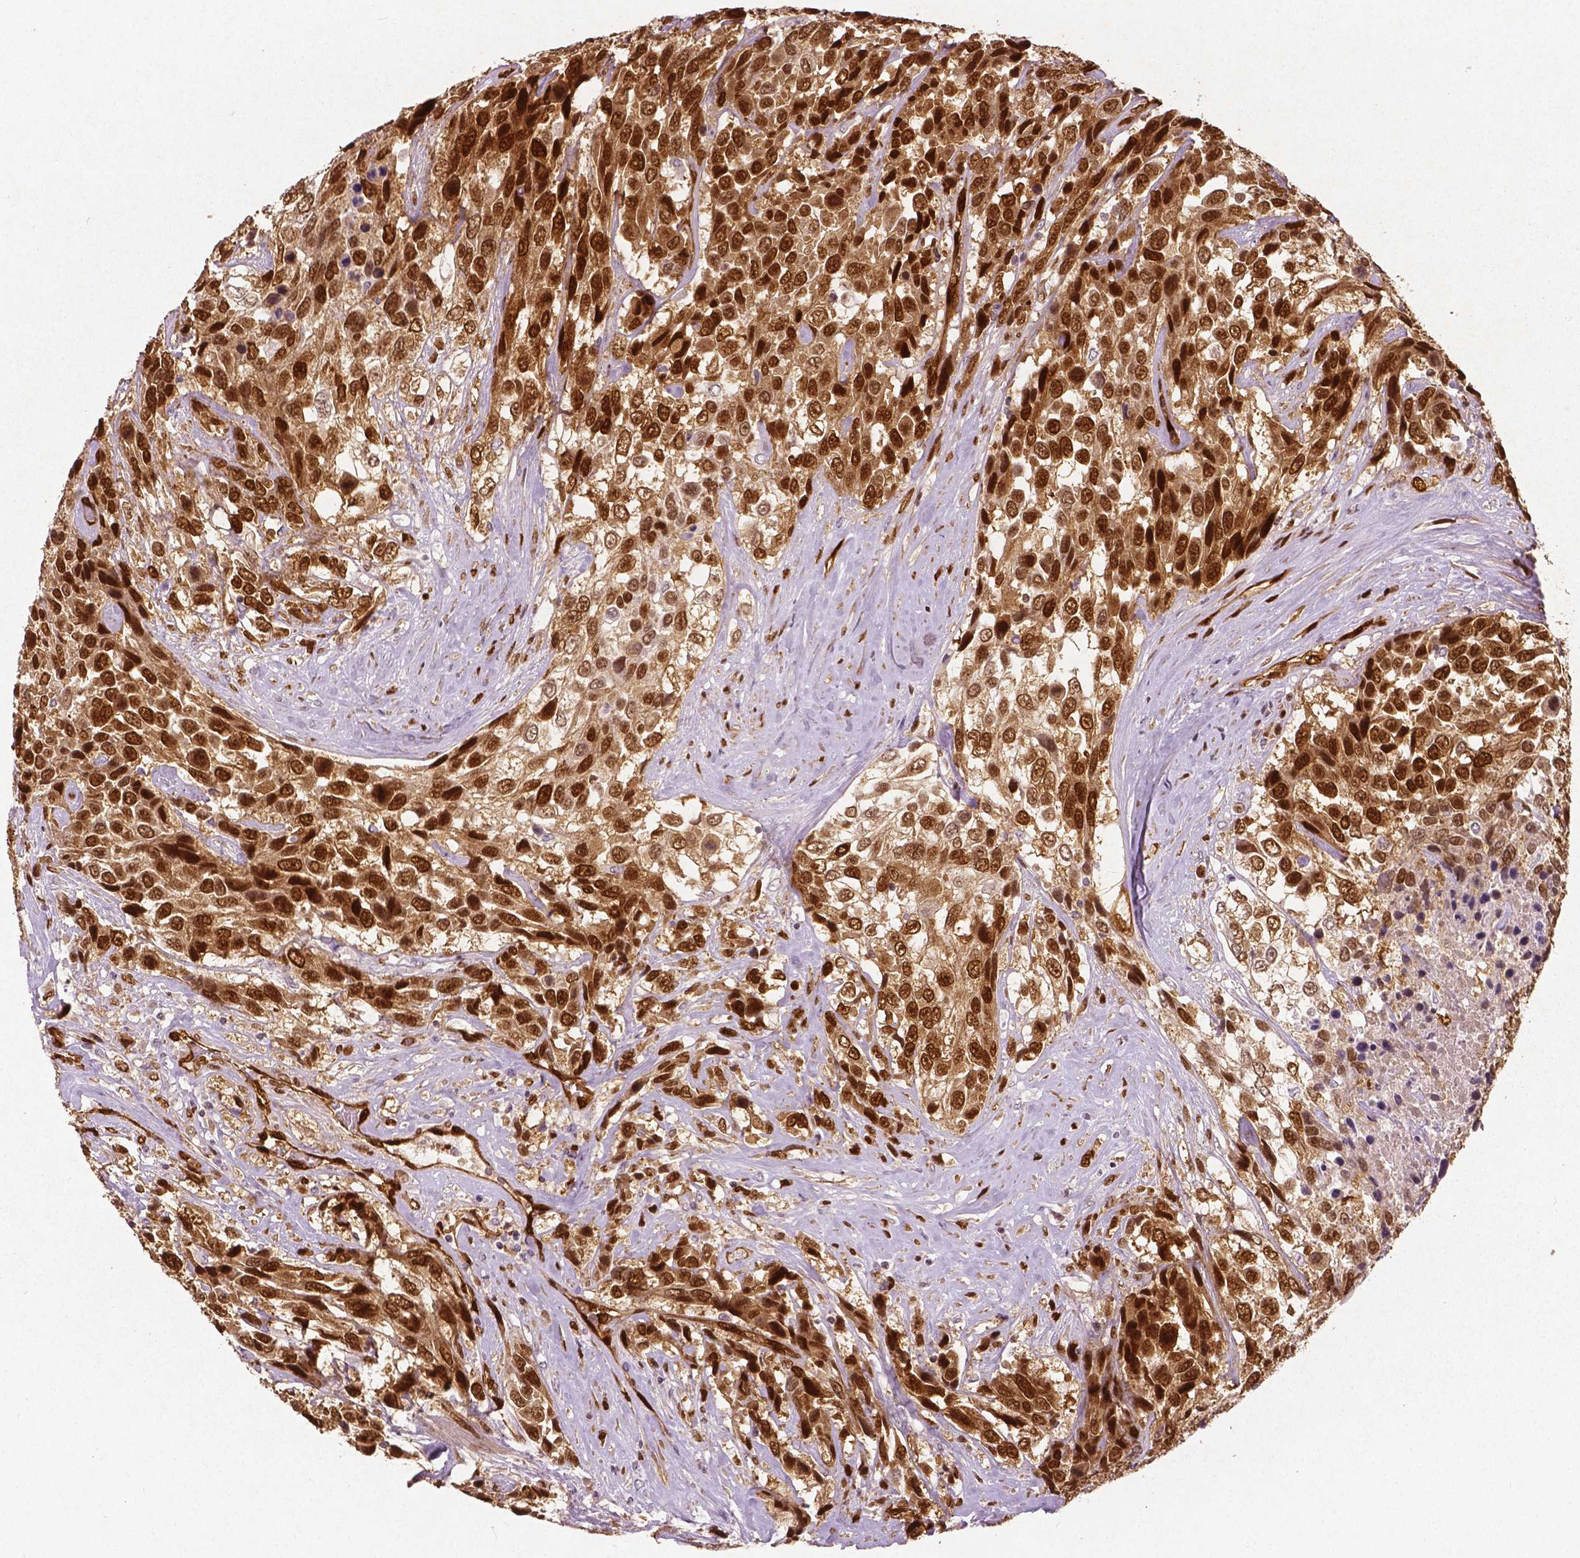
{"staining": {"intensity": "moderate", "quantity": ">75%", "location": "cytoplasmic/membranous,nuclear"}, "tissue": "urothelial cancer", "cell_type": "Tumor cells", "image_type": "cancer", "snomed": [{"axis": "morphology", "description": "Urothelial carcinoma, High grade"}, {"axis": "topography", "description": "Urinary bladder"}], "caption": "A medium amount of moderate cytoplasmic/membranous and nuclear expression is present in about >75% of tumor cells in urothelial cancer tissue. The protein is stained brown, and the nuclei are stained in blue (DAB IHC with brightfield microscopy, high magnification).", "gene": "WWTR1", "patient": {"sex": "female", "age": 70}}